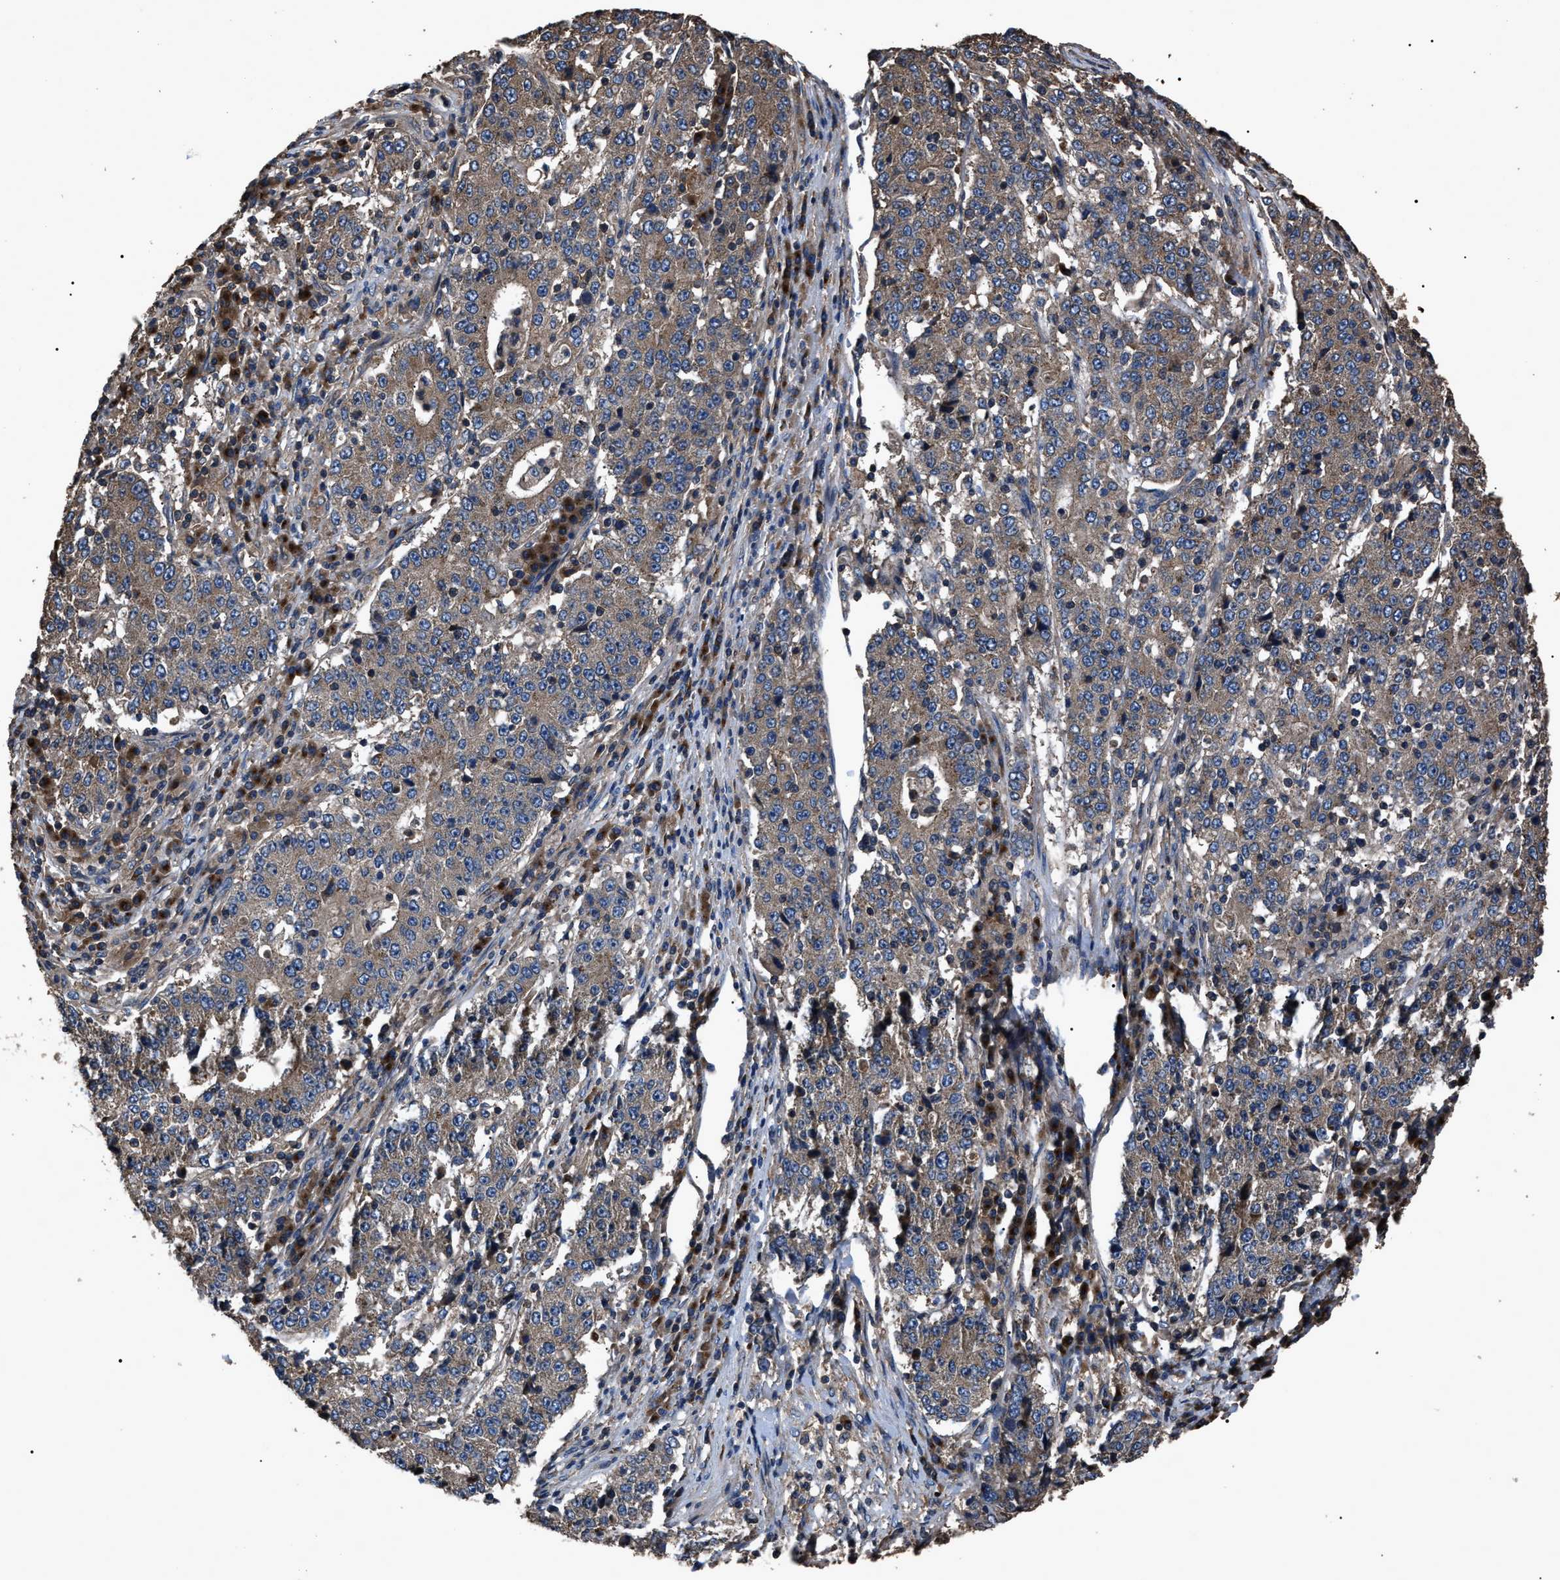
{"staining": {"intensity": "moderate", "quantity": ">75%", "location": "cytoplasmic/membranous"}, "tissue": "stomach cancer", "cell_type": "Tumor cells", "image_type": "cancer", "snomed": [{"axis": "morphology", "description": "Adenocarcinoma, NOS"}, {"axis": "topography", "description": "Stomach"}], "caption": "Stomach cancer (adenocarcinoma) stained for a protein (brown) displays moderate cytoplasmic/membranous positive positivity in approximately >75% of tumor cells.", "gene": "RNF216", "patient": {"sex": "male", "age": 59}}